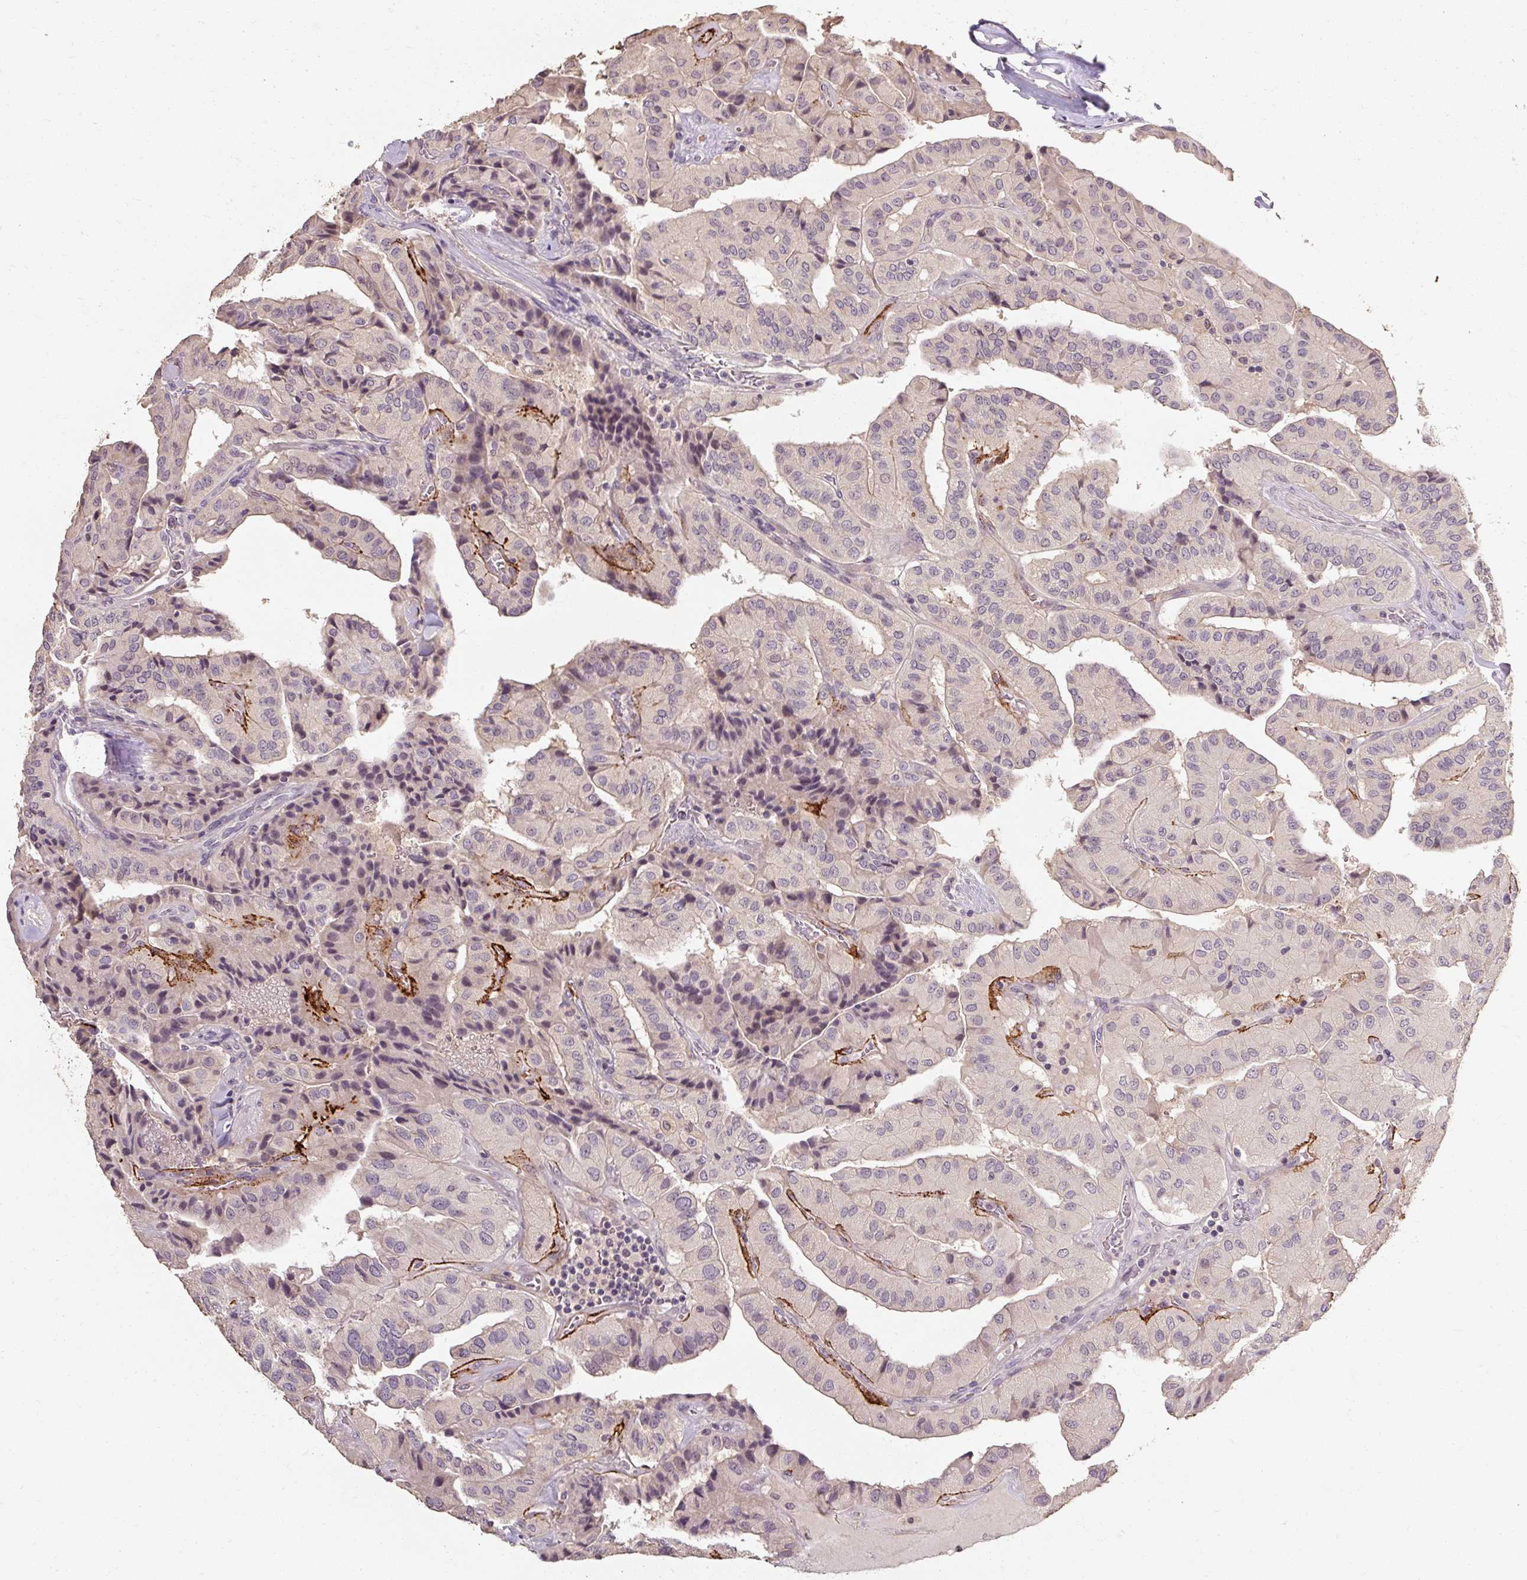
{"staining": {"intensity": "negative", "quantity": "none", "location": "none"}, "tissue": "thyroid cancer", "cell_type": "Tumor cells", "image_type": "cancer", "snomed": [{"axis": "morphology", "description": "Normal tissue, NOS"}, {"axis": "morphology", "description": "Papillary adenocarcinoma, NOS"}, {"axis": "topography", "description": "Thyroid gland"}], "caption": "Thyroid cancer was stained to show a protein in brown. There is no significant positivity in tumor cells. Nuclei are stained in blue.", "gene": "CFAP65", "patient": {"sex": "female", "age": 59}}